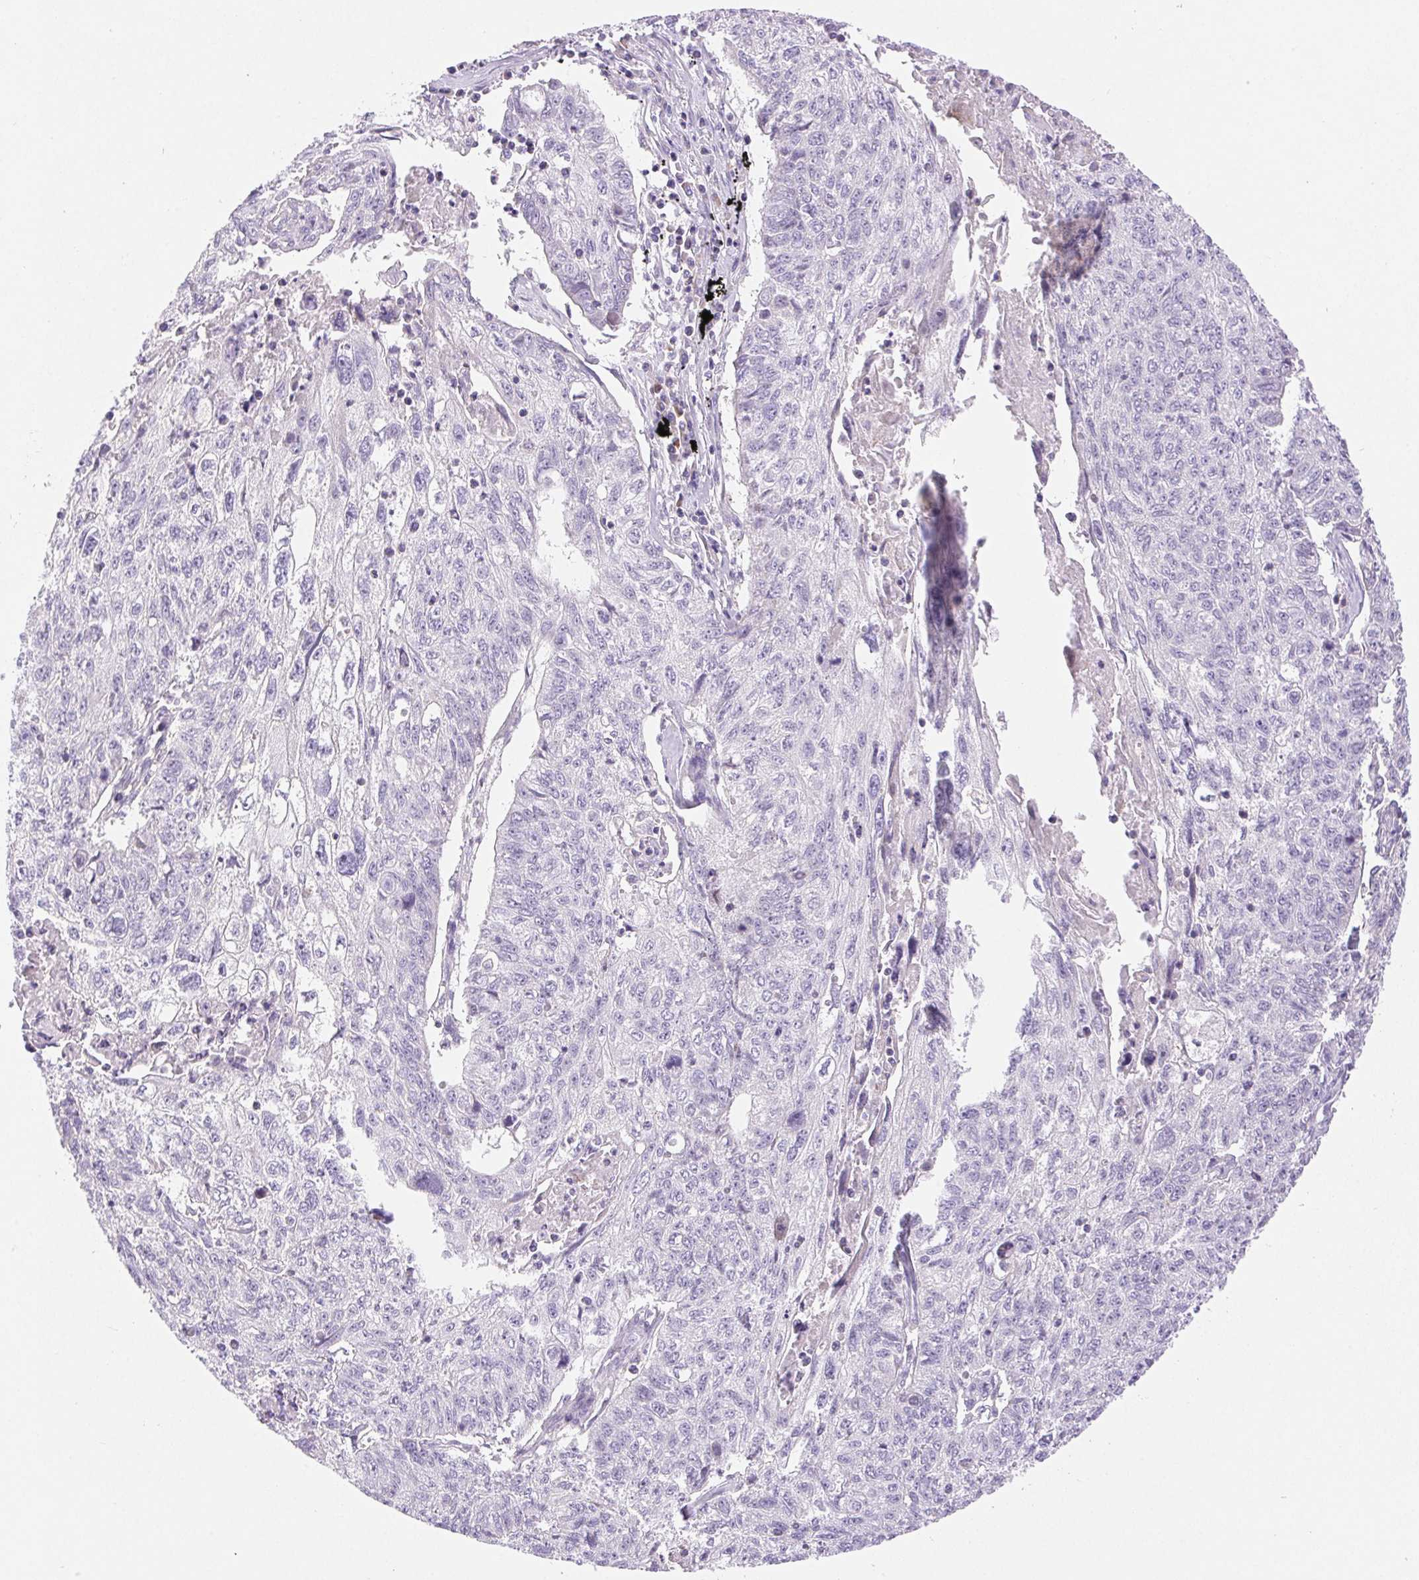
{"staining": {"intensity": "negative", "quantity": "none", "location": "none"}, "tissue": "lung cancer", "cell_type": "Tumor cells", "image_type": "cancer", "snomed": [{"axis": "morphology", "description": "Normal morphology"}, {"axis": "morphology", "description": "Aneuploidy"}, {"axis": "morphology", "description": "Squamous cell carcinoma, NOS"}, {"axis": "topography", "description": "Lymph node"}, {"axis": "topography", "description": "Lung"}], "caption": "The micrograph shows no significant staining in tumor cells of lung cancer (aneuploidy).", "gene": "ARHGAP11B", "patient": {"sex": "female", "age": 76}}